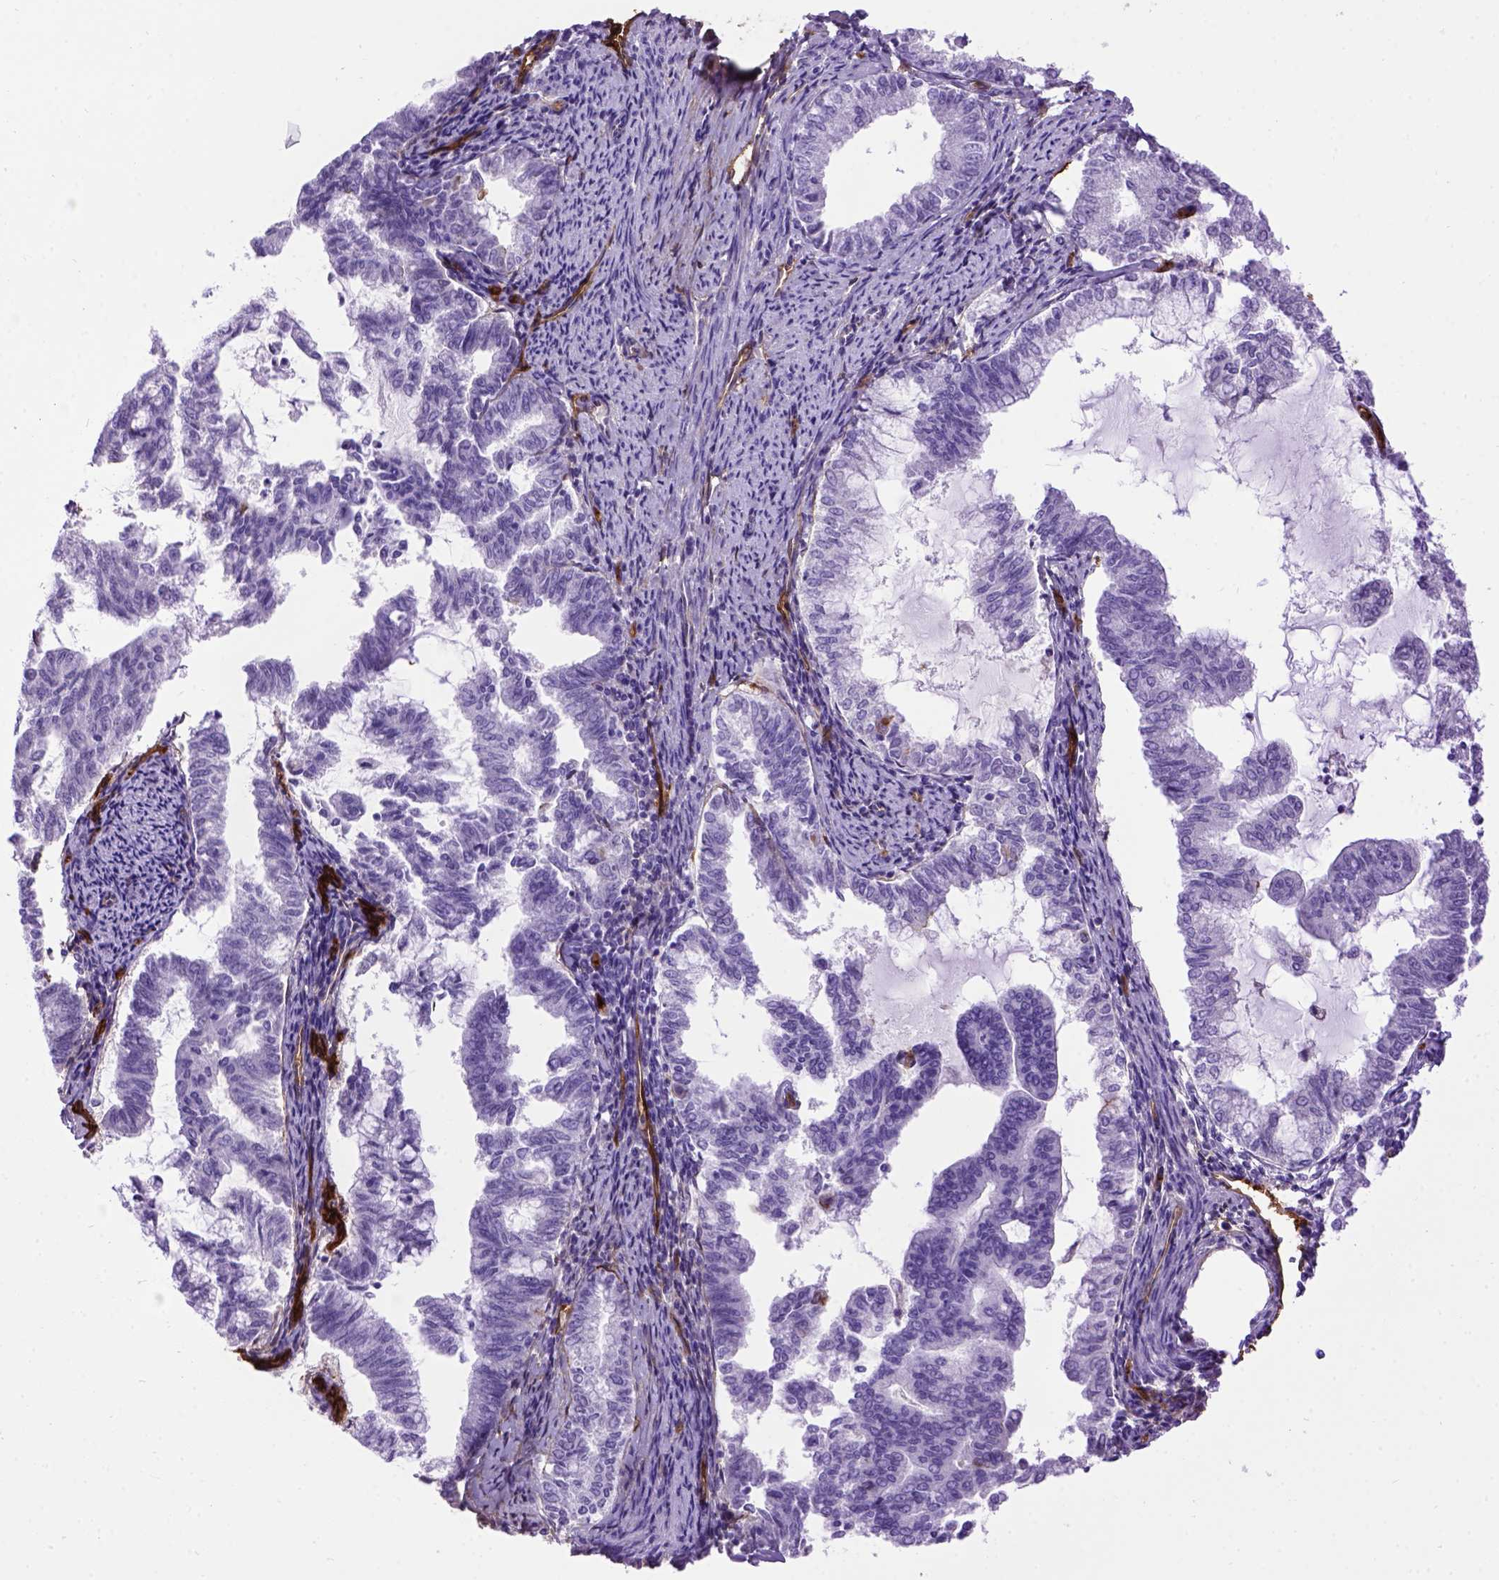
{"staining": {"intensity": "negative", "quantity": "none", "location": "none"}, "tissue": "endometrial cancer", "cell_type": "Tumor cells", "image_type": "cancer", "snomed": [{"axis": "morphology", "description": "Adenocarcinoma, NOS"}, {"axis": "topography", "description": "Endometrium"}], "caption": "The micrograph reveals no significant positivity in tumor cells of endometrial cancer (adenocarcinoma). (DAB (3,3'-diaminobenzidine) immunohistochemistry (IHC) with hematoxylin counter stain).", "gene": "ENG", "patient": {"sex": "female", "age": 79}}